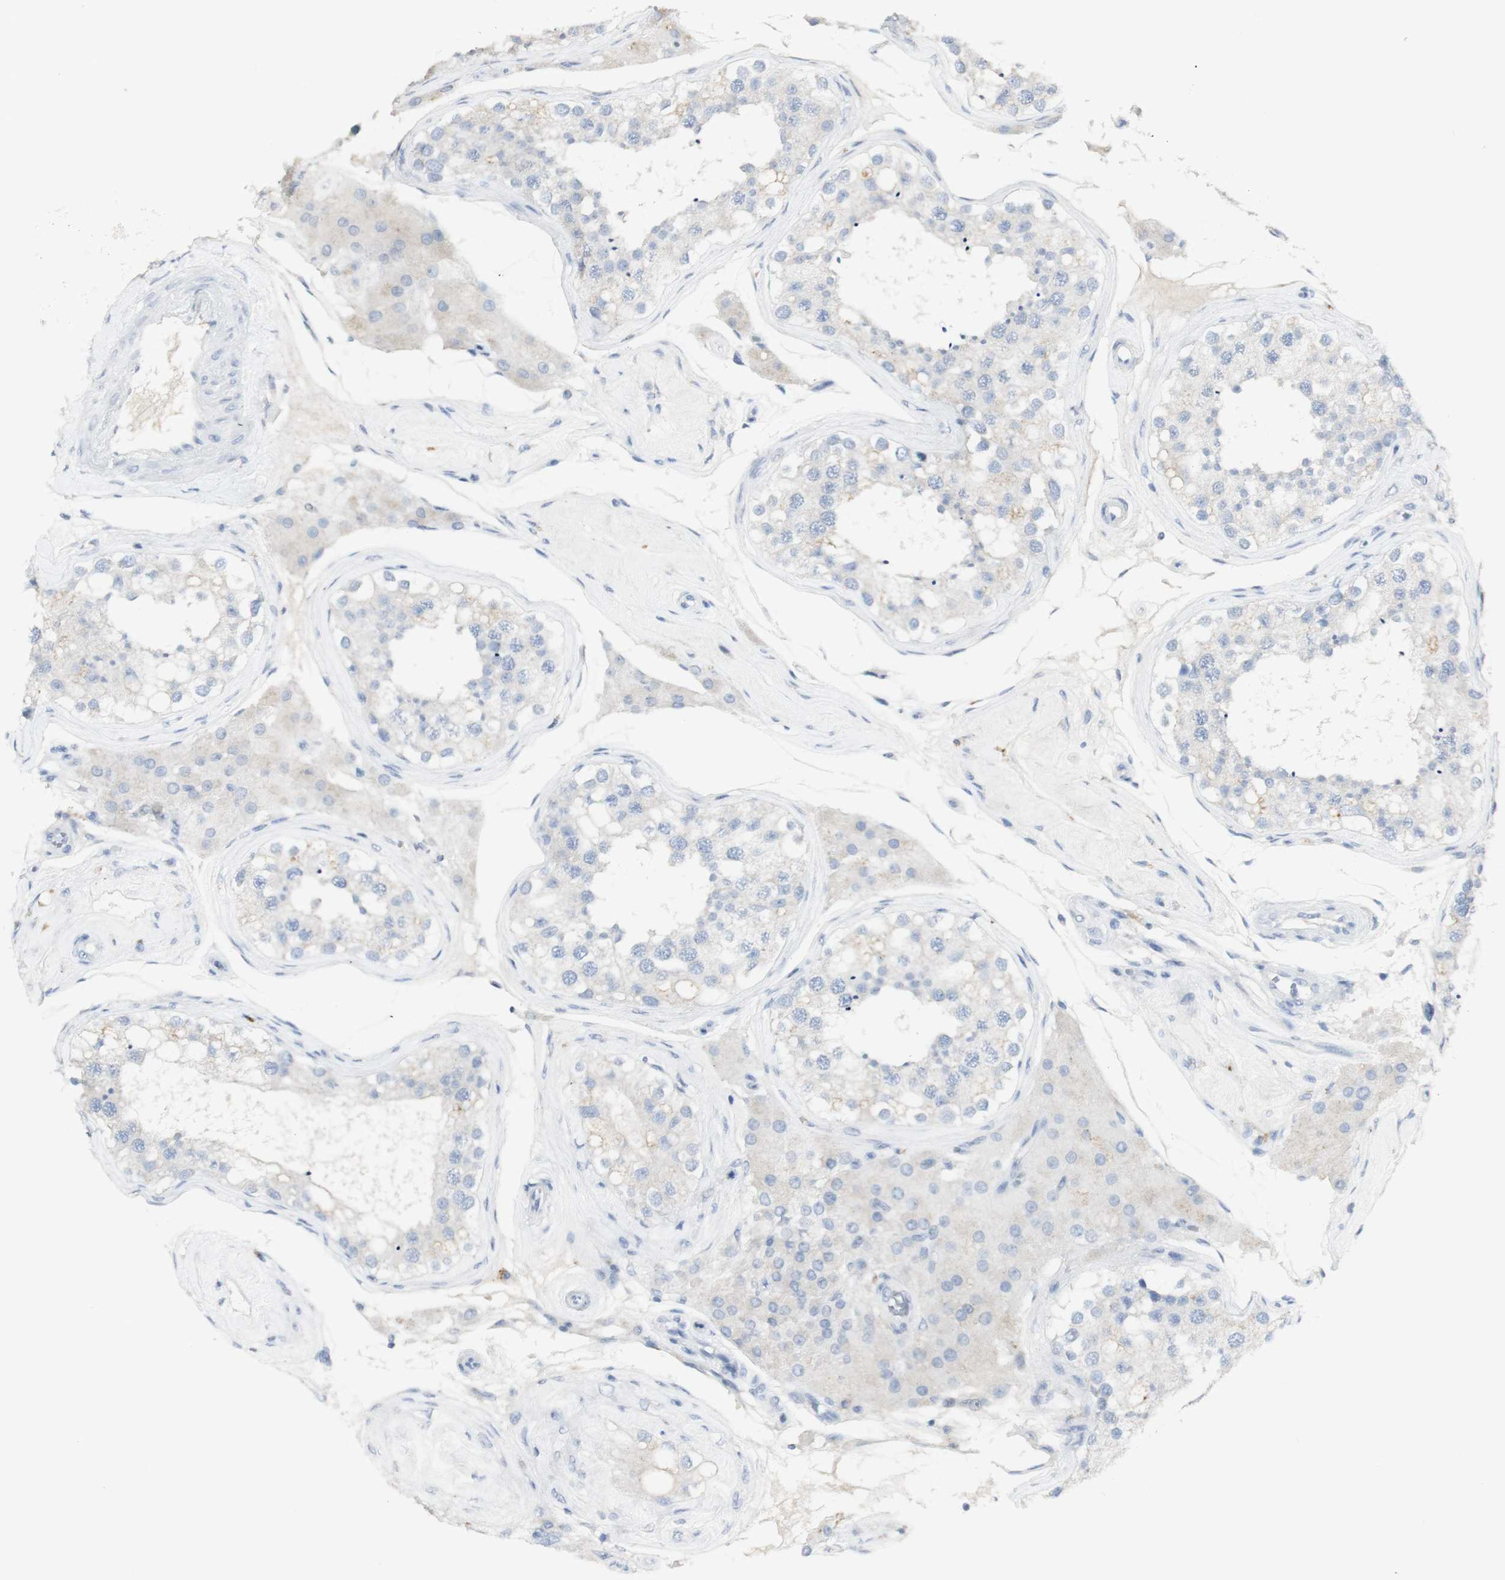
{"staining": {"intensity": "negative", "quantity": "none", "location": "none"}, "tissue": "testis", "cell_type": "Cells in seminiferous ducts", "image_type": "normal", "snomed": [{"axis": "morphology", "description": "Normal tissue, NOS"}, {"axis": "topography", "description": "Testis"}], "caption": "Human testis stained for a protein using IHC shows no expression in cells in seminiferous ducts.", "gene": "CD207", "patient": {"sex": "male", "age": 68}}